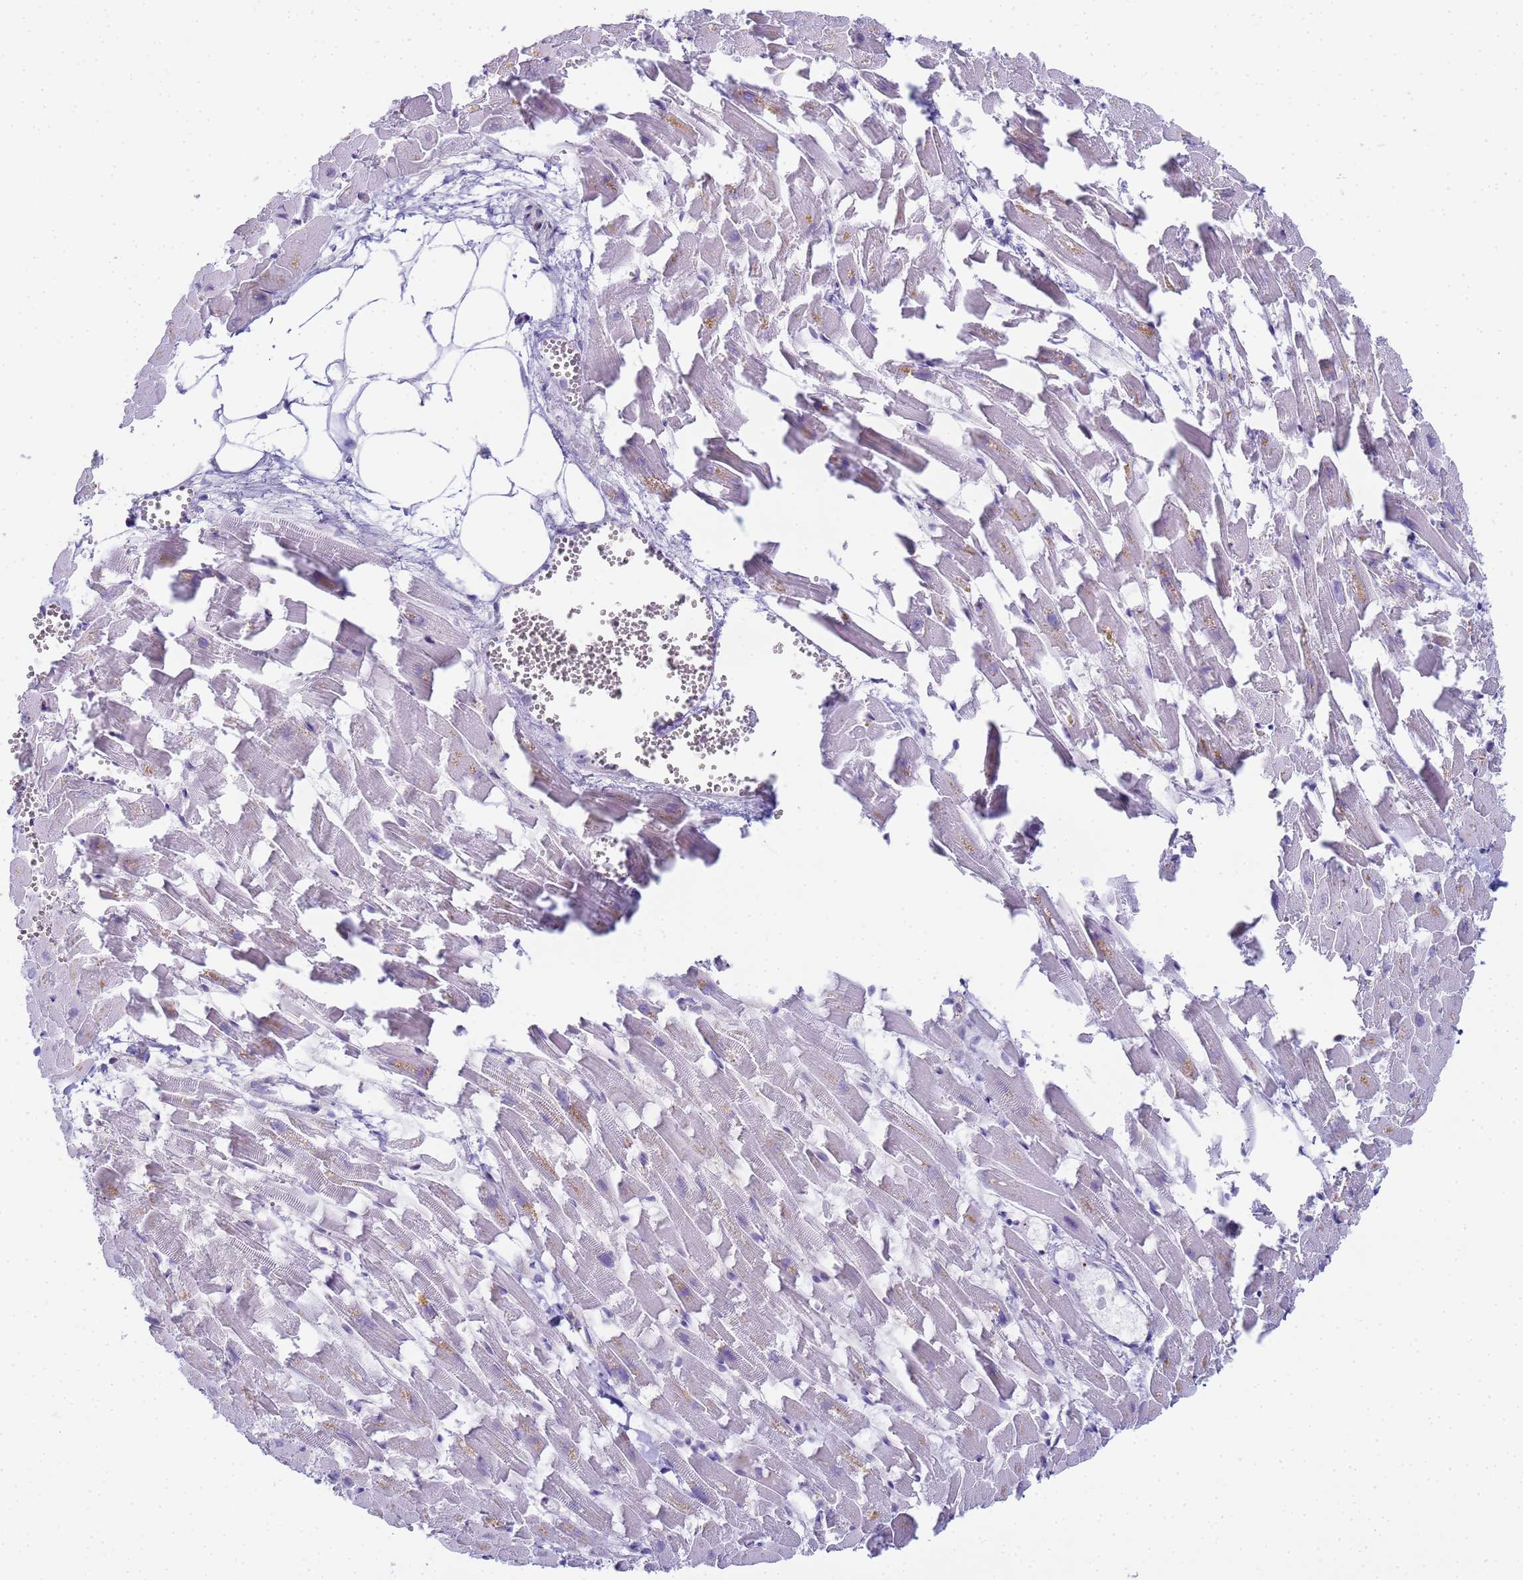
{"staining": {"intensity": "negative", "quantity": "none", "location": "none"}, "tissue": "heart muscle", "cell_type": "Cardiomyocytes", "image_type": "normal", "snomed": [{"axis": "morphology", "description": "Normal tissue, NOS"}, {"axis": "topography", "description": "Heart"}], "caption": "The micrograph demonstrates no staining of cardiomyocytes in benign heart muscle.", "gene": "CR1", "patient": {"sex": "female", "age": 64}}